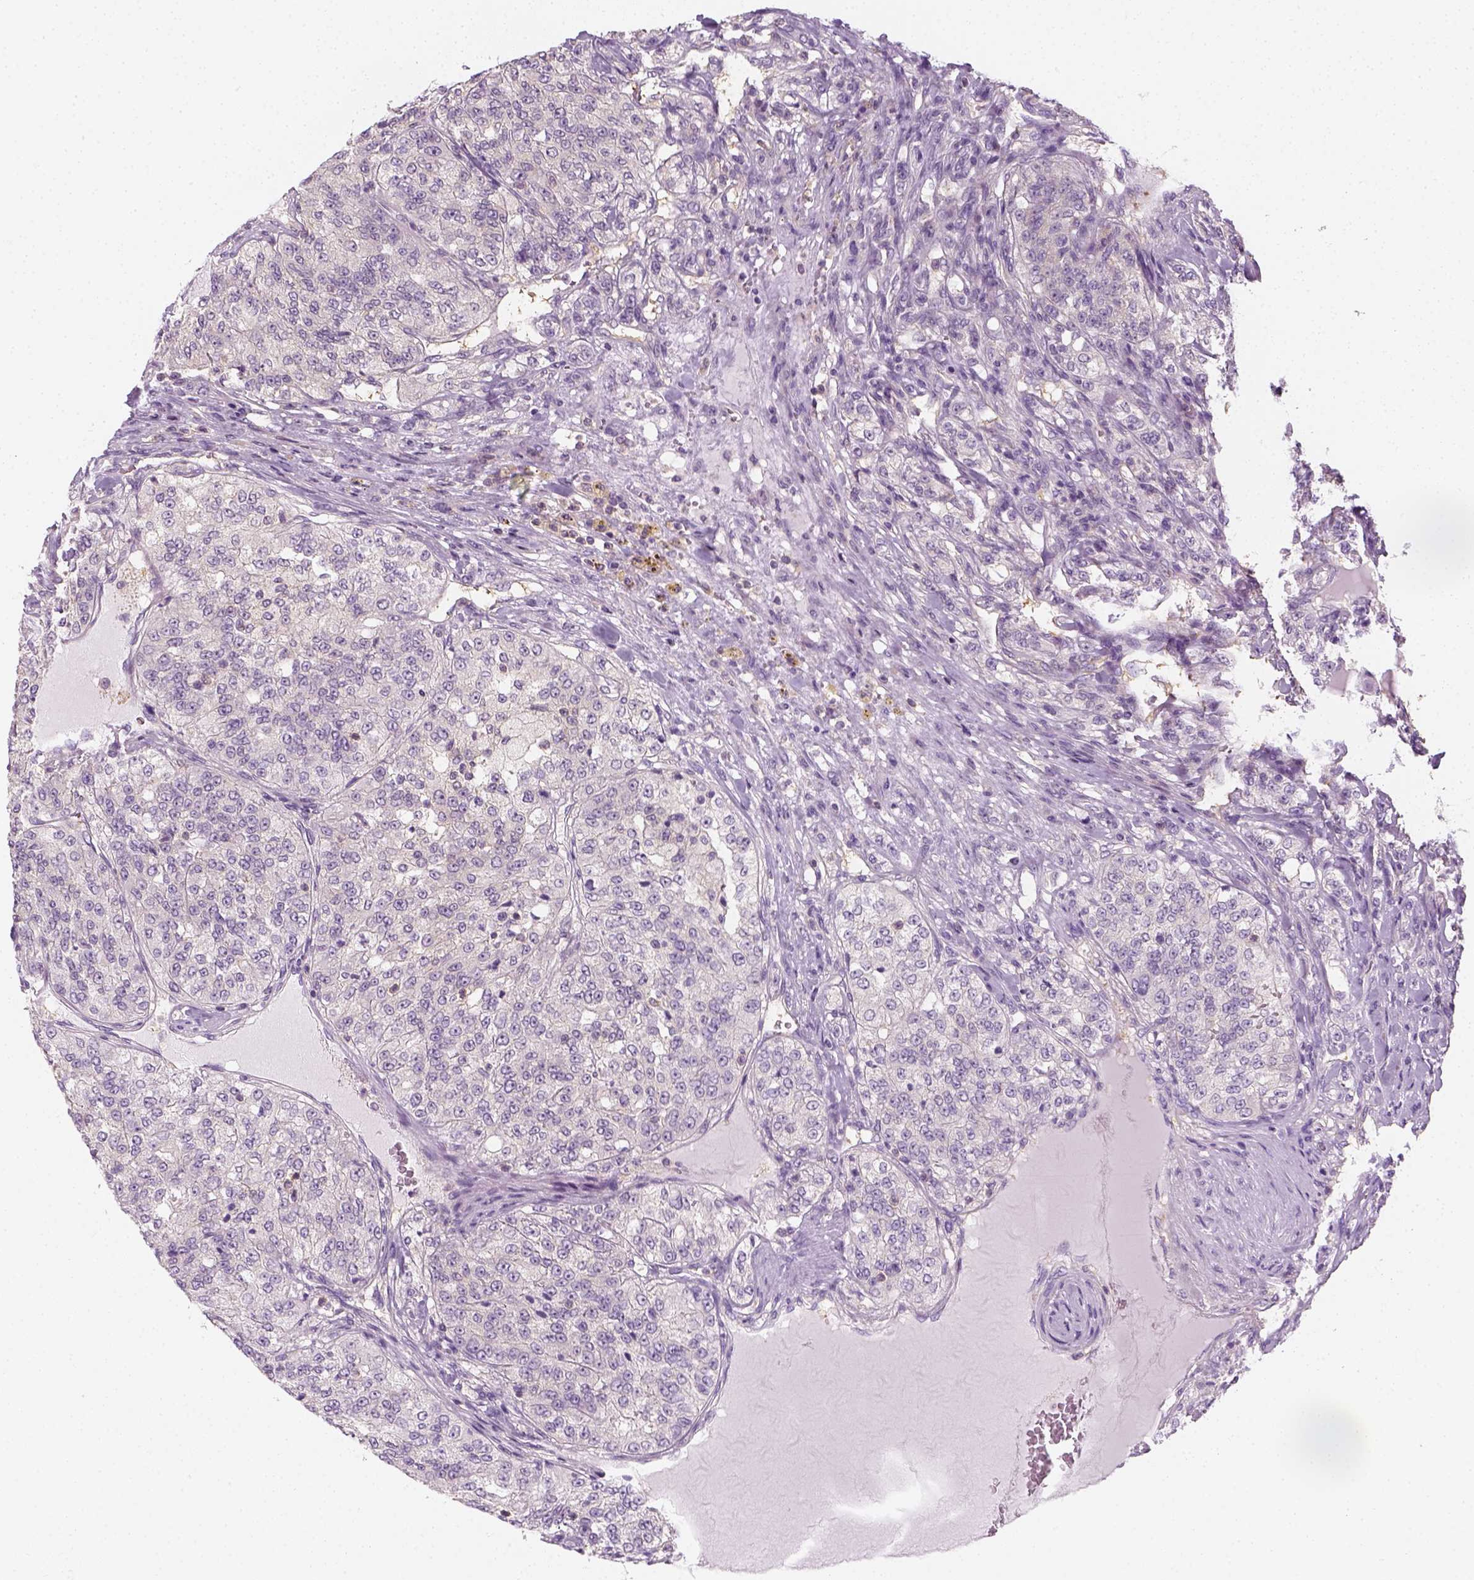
{"staining": {"intensity": "negative", "quantity": "none", "location": "none"}, "tissue": "renal cancer", "cell_type": "Tumor cells", "image_type": "cancer", "snomed": [{"axis": "morphology", "description": "Adenocarcinoma, NOS"}, {"axis": "topography", "description": "Kidney"}], "caption": "High magnification brightfield microscopy of renal cancer stained with DAB (3,3'-diaminobenzidine) (brown) and counterstained with hematoxylin (blue): tumor cells show no significant positivity.", "gene": "EPHB1", "patient": {"sex": "female", "age": 63}}